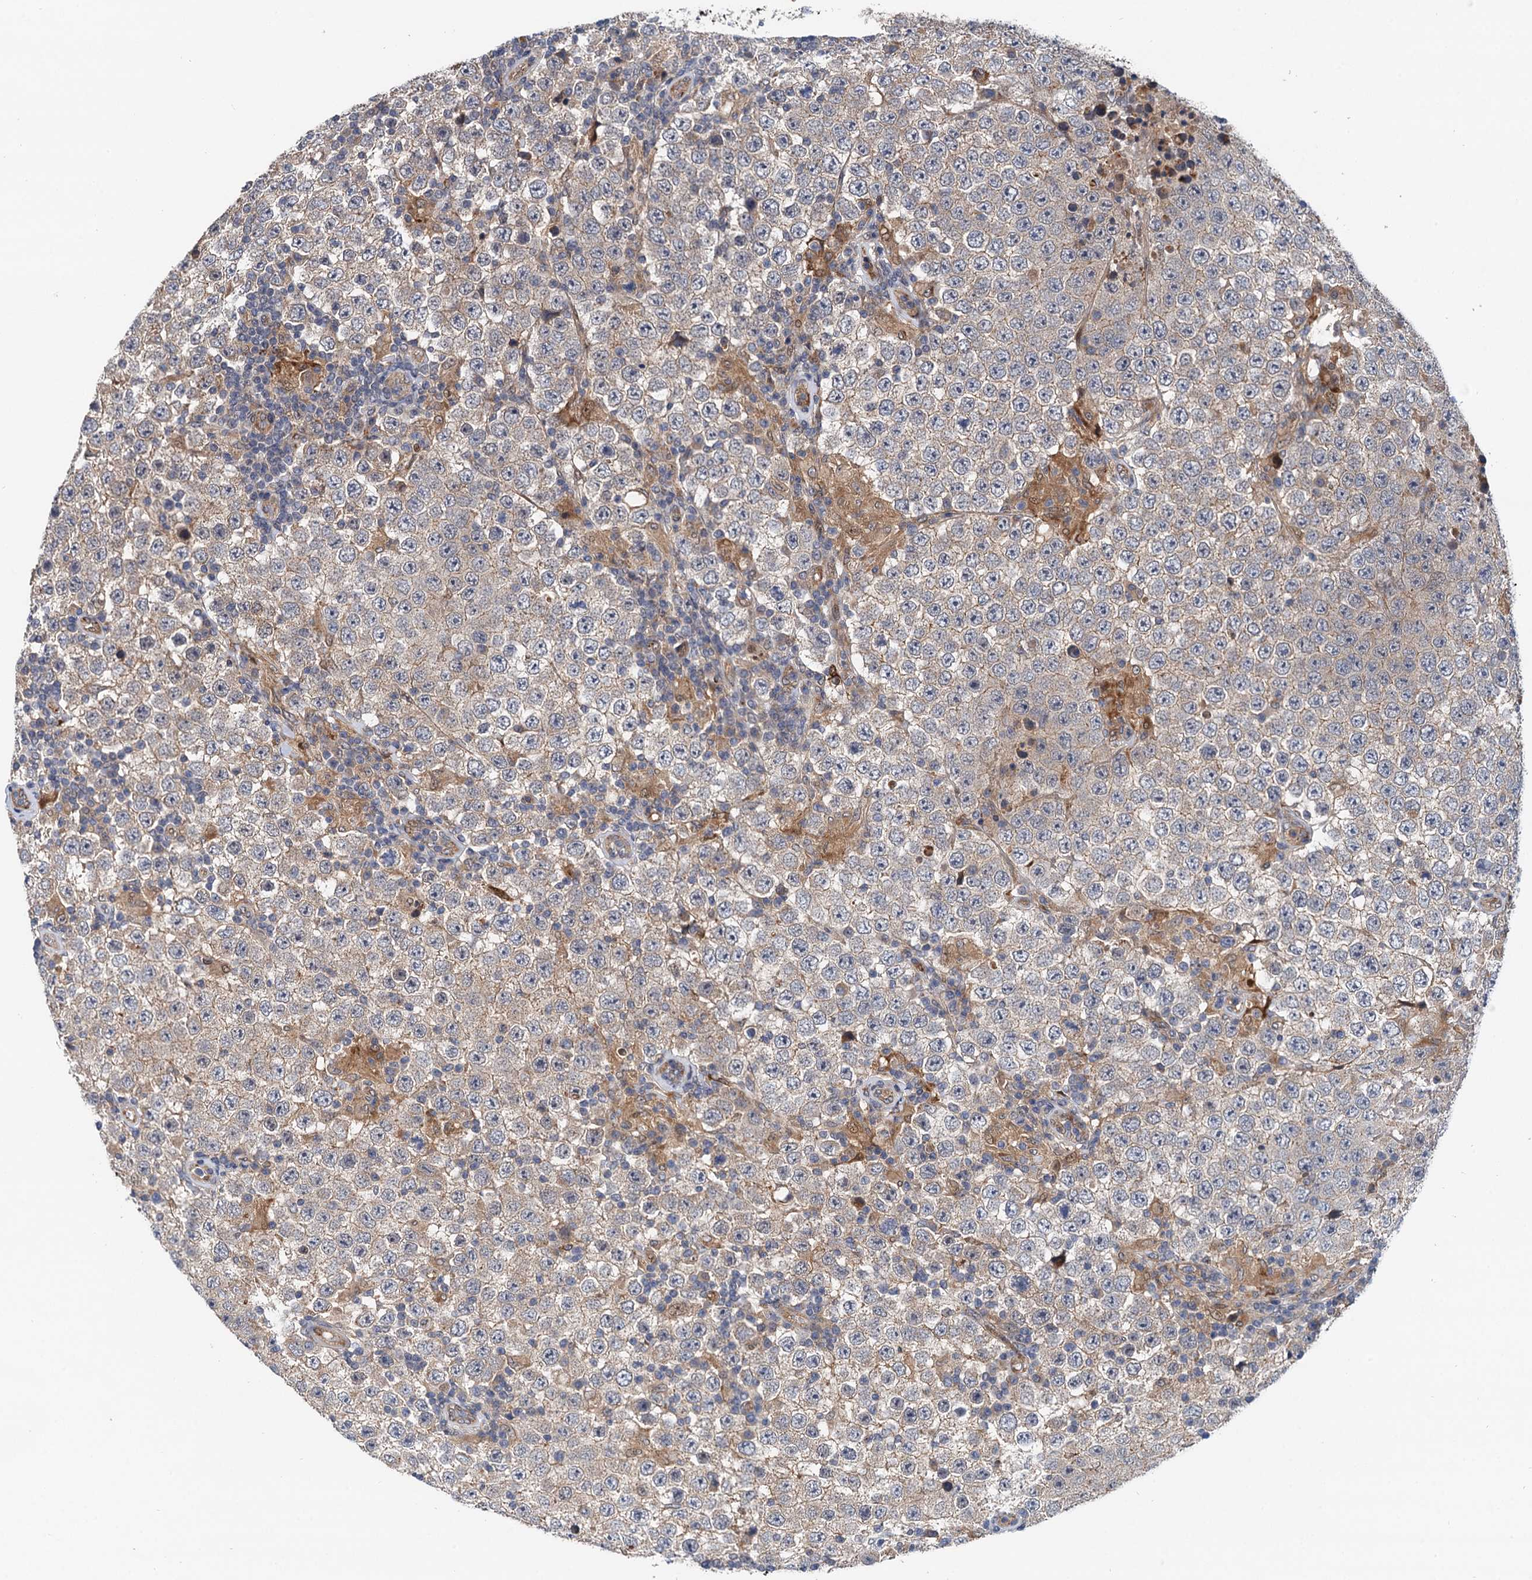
{"staining": {"intensity": "weak", "quantity": "<25%", "location": "cytoplasmic/membranous"}, "tissue": "testis cancer", "cell_type": "Tumor cells", "image_type": "cancer", "snomed": [{"axis": "morphology", "description": "Normal tissue, NOS"}, {"axis": "morphology", "description": "Urothelial carcinoma, High grade"}, {"axis": "morphology", "description": "Seminoma, NOS"}, {"axis": "morphology", "description": "Carcinoma, Embryonal, NOS"}, {"axis": "topography", "description": "Urinary bladder"}, {"axis": "topography", "description": "Testis"}], "caption": "Immunohistochemistry histopathology image of testis cancer stained for a protein (brown), which exhibits no expression in tumor cells. (Brightfield microscopy of DAB immunohistochemistry at high magnification).", "gene": "NLRP10", "patient": {"sex": "male", "age": 41}}